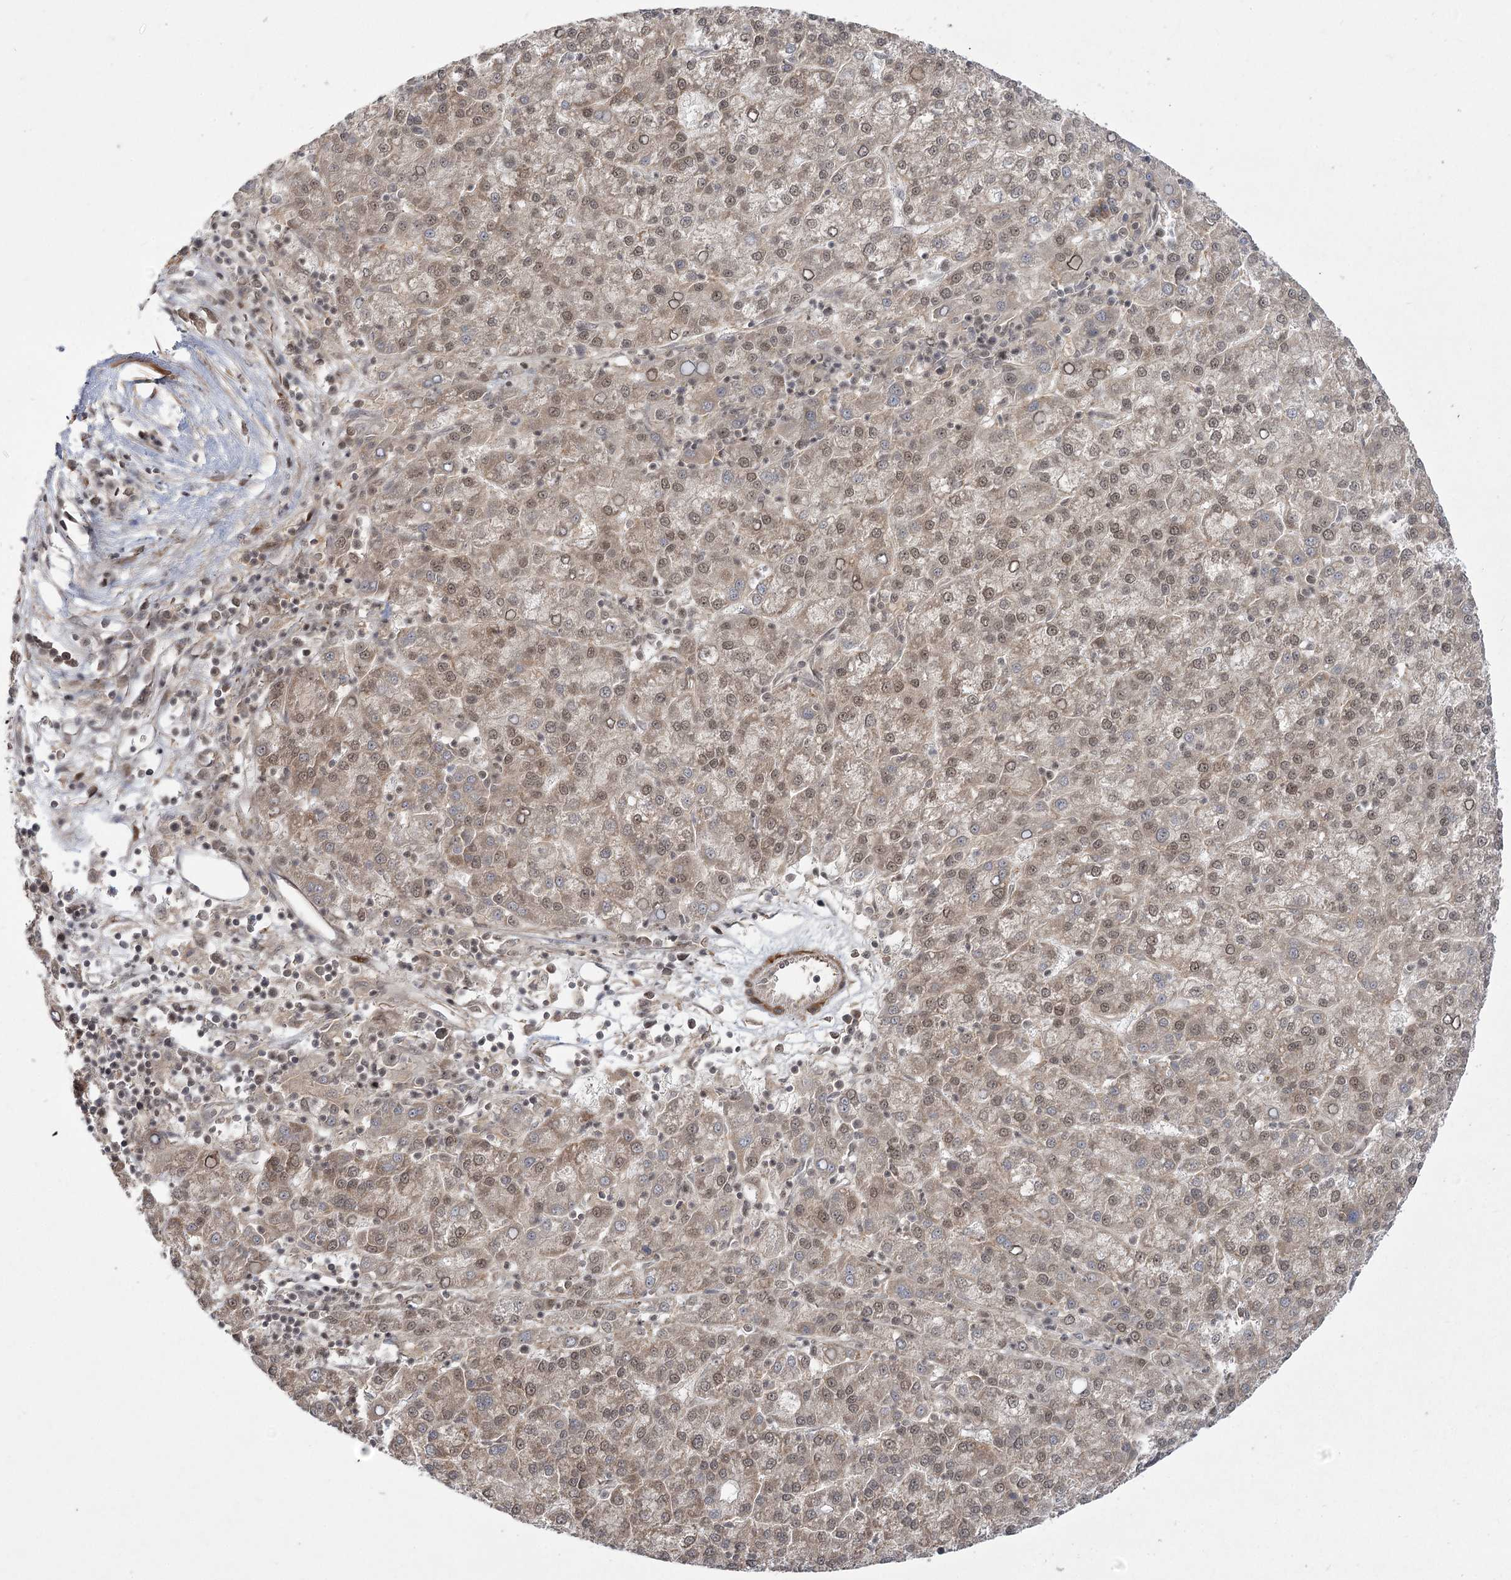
{"staining": {"intensity": "weak", "quantity": "25%-75%", "location": "cytoplasmic/membranous,nuclear"}, "tissue": "liver cancer", "cell_type": "Tumor cells", "image_type": "cancer", "snomed": [{"axis": "morphology", "description": "Carcinoma, Hepatocellular, NOS"}, {"axis": "topography", "description": "Liver"}], "caption": "A low amount of weak cytoplasmic/membranous and nuclear staining is present in approximately 25%-75% of tumor cells in hepatocellular carcinoma (liver) tissue.", "gene": "HELQ", "patient": {"sex": "female", "age": 58}}